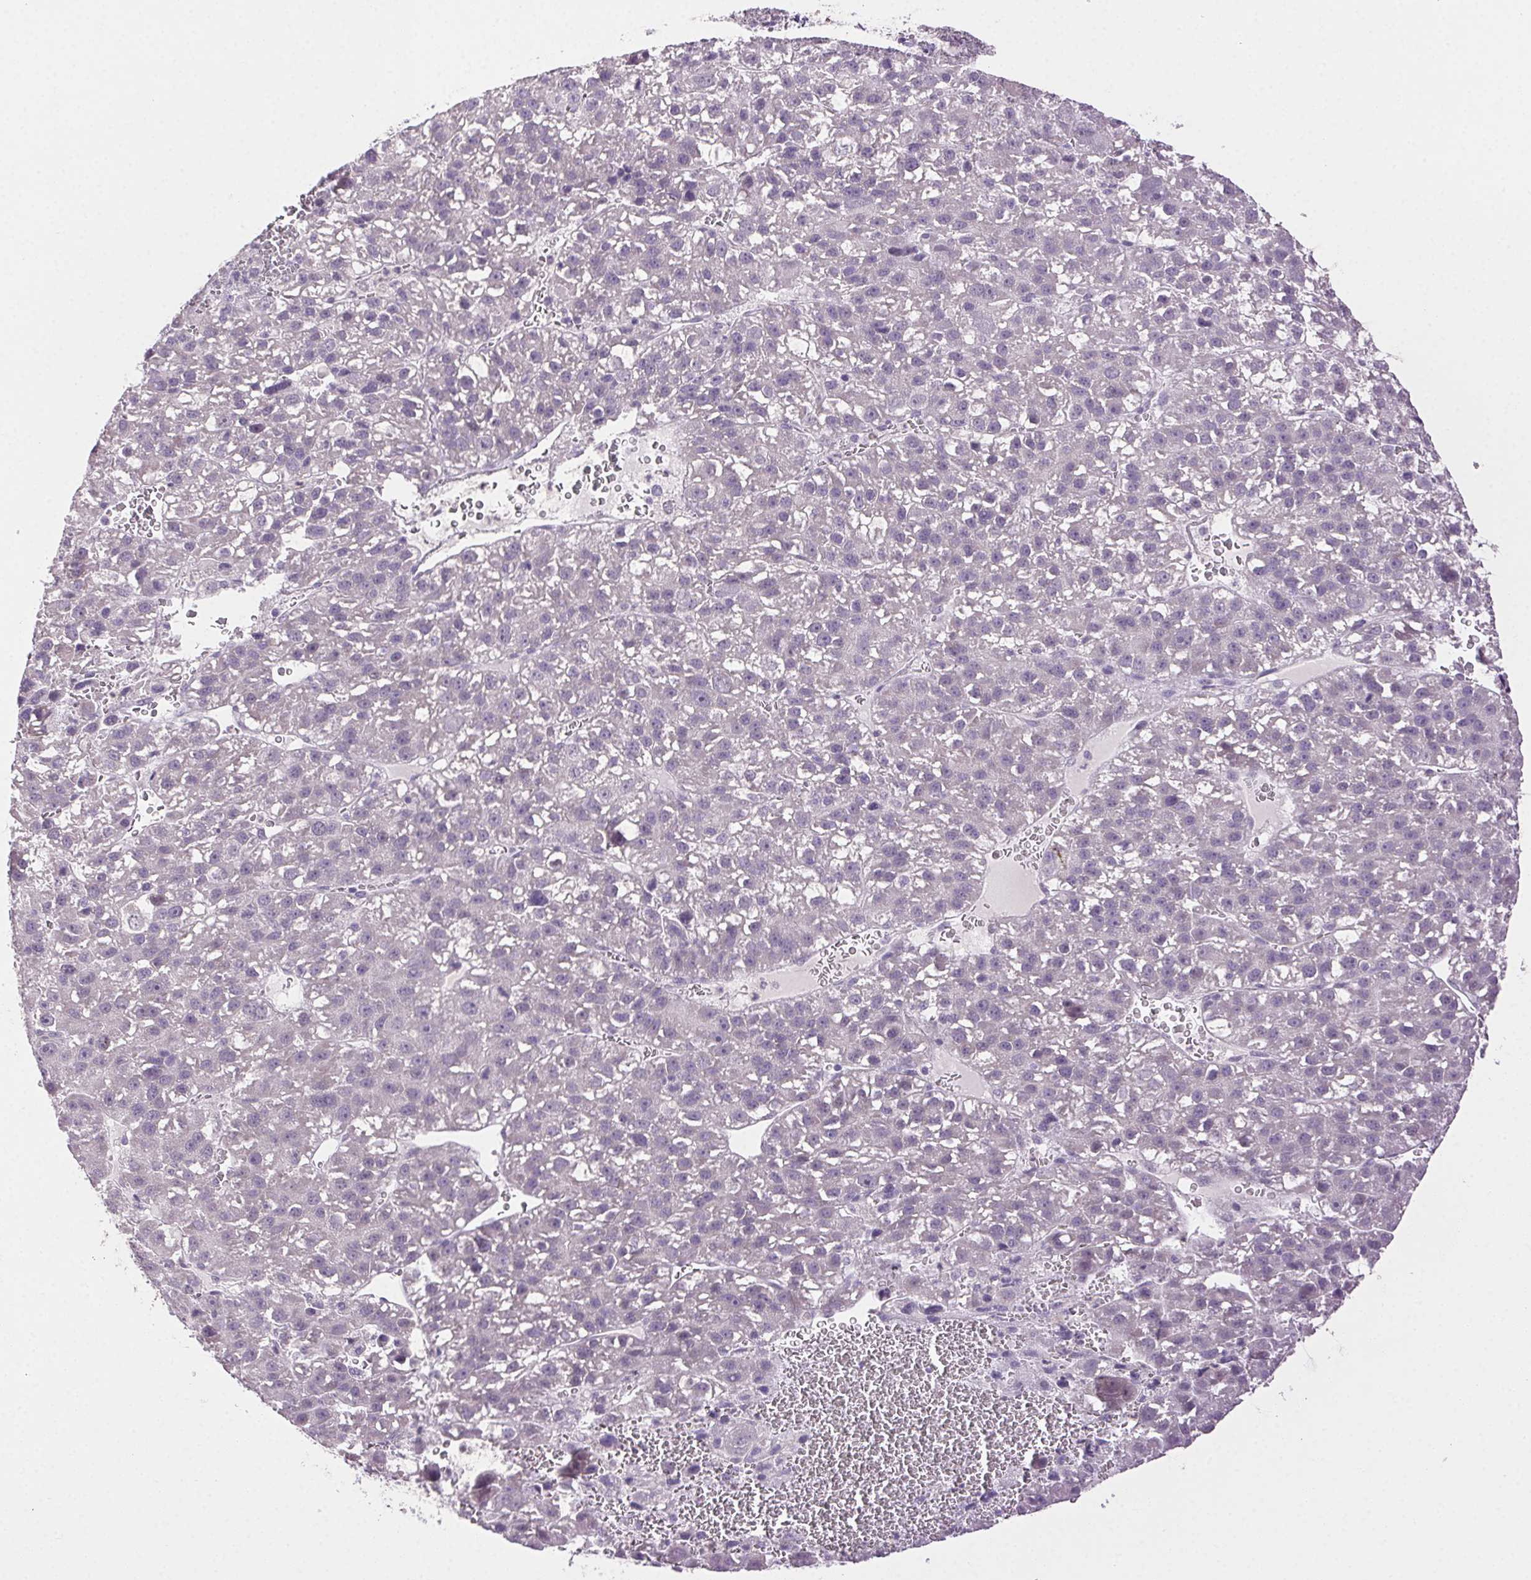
{"staining": {"intensity": "negative", "quantity": "none", "location": "none"}, "tissue": "liver cancer", "cell_type": "Tumor cells", "image_type": "cancer", "snomed": [{"axis": "morphology", "description": "Carcinoma, Hepatocellular, NOS"}, {"axis": "topography", "description": "Liver"}], "caption": "This is an immunohistochemistry micrograph of liver cancer. There is no positivity in tumor cells.", "gene": "CLDN10", "patient": {"sex": "female", "age": 70}}